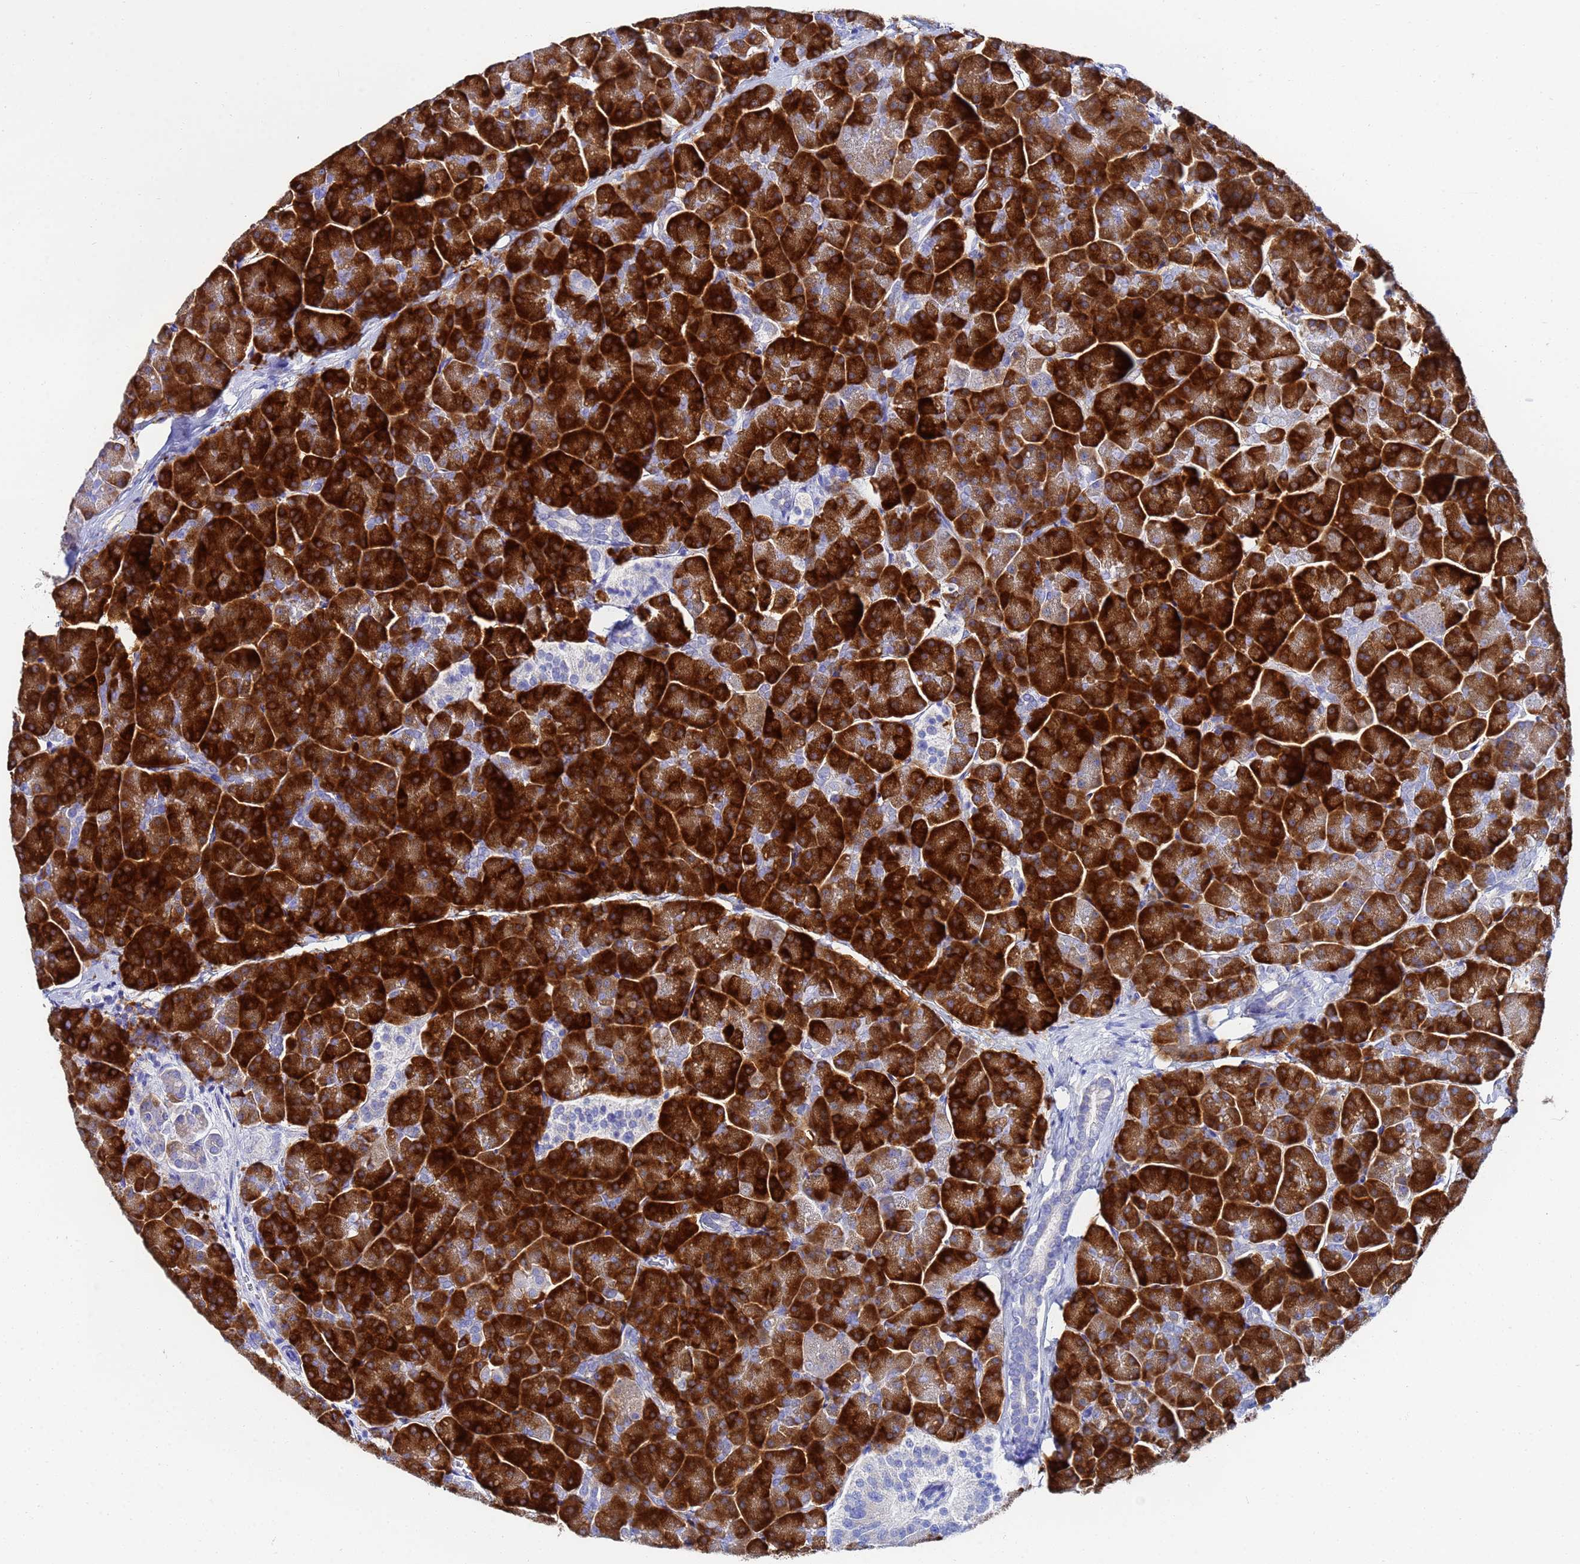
{"staining": {"intensity": "strong", "quantity": ">75%", "location": "cytoplasmic/membranous"}, "tissue": "pancreas", "cell_type": "Exocrine glandular cells", "image_type": "normal", "snomed": [{"axis": "morphology", "description": "Normal tissue, NOS"}, {"axis": "topography", "description": "Pancreas"}, {"axis": "topography", "description": "Peripheral nerve tissue"}], "caption": "Protein staining of unremarkable pancreas exhibits strong cytoplasmic/membranous expression in approximately >75% of exocrine glandular cells. (brown staining indicates protein expression, while blue staining denotes nuclei).", "gene": "AQP12A", "patient": {"sex": "male", "age": 54}}